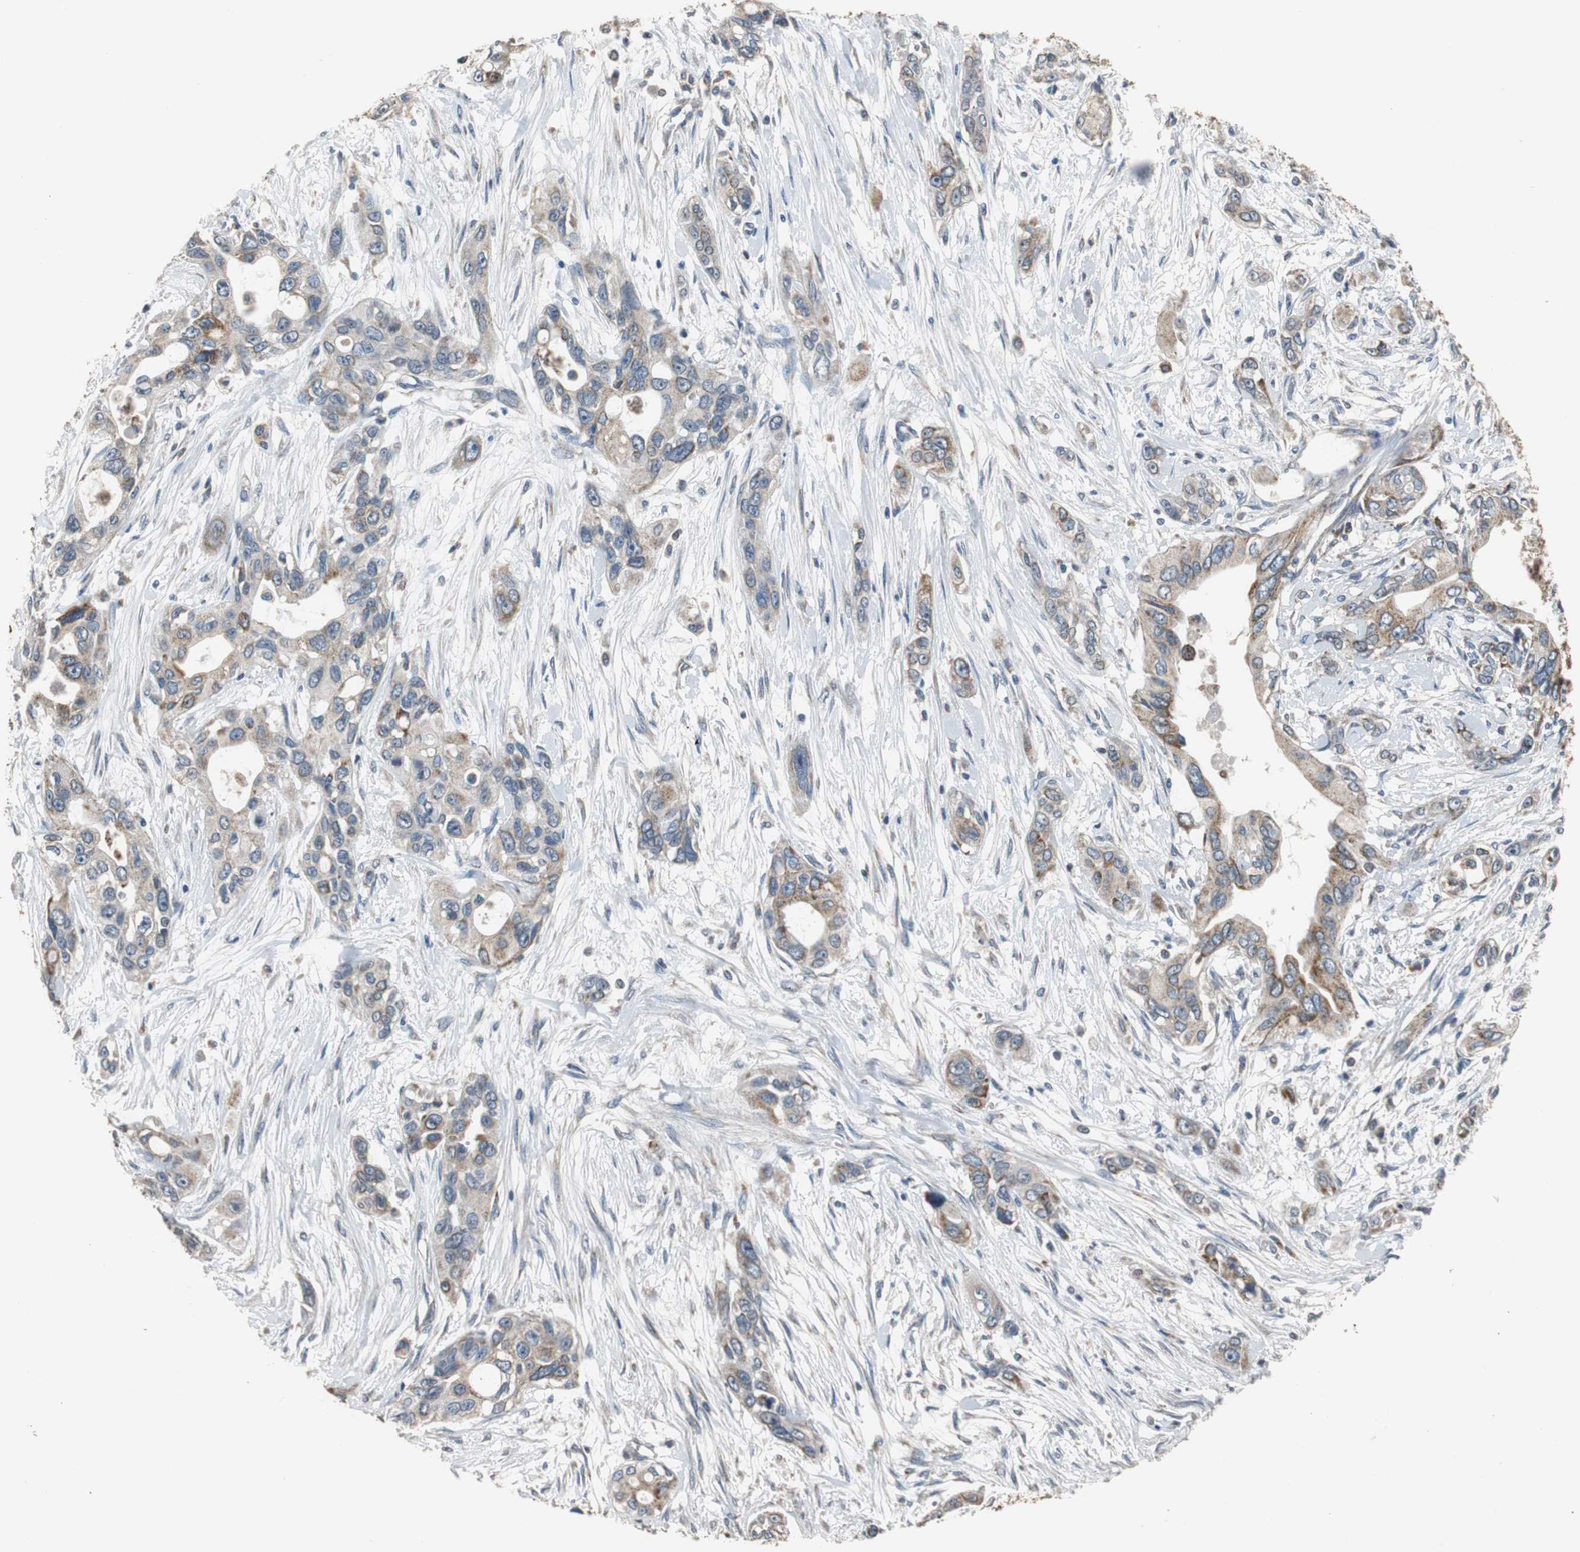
{"staining": {"intensity": "moderate", "quantity": ">75%", "location": "cytoplasmic/membranous"}, "tissue": "pancreatic cancer", "cell_type": "Tumor cells", "image_type": "cancer", "snomed": [{"axis": "morphology", "description": "Adenocarcinoma, NOS"}, {"axis": "topography", "description": "Pancreas"}], "caption": "IHC micrograph of pancreatic cancer (adenocarcinoma) stained for a protein (brown), which exhibits medium levels of moderate cytoplasmic/membranous expression in approximately >75% of tumor cells.", "gene": "HMGCL", "patient": {"sex": "female", "age": 60}}